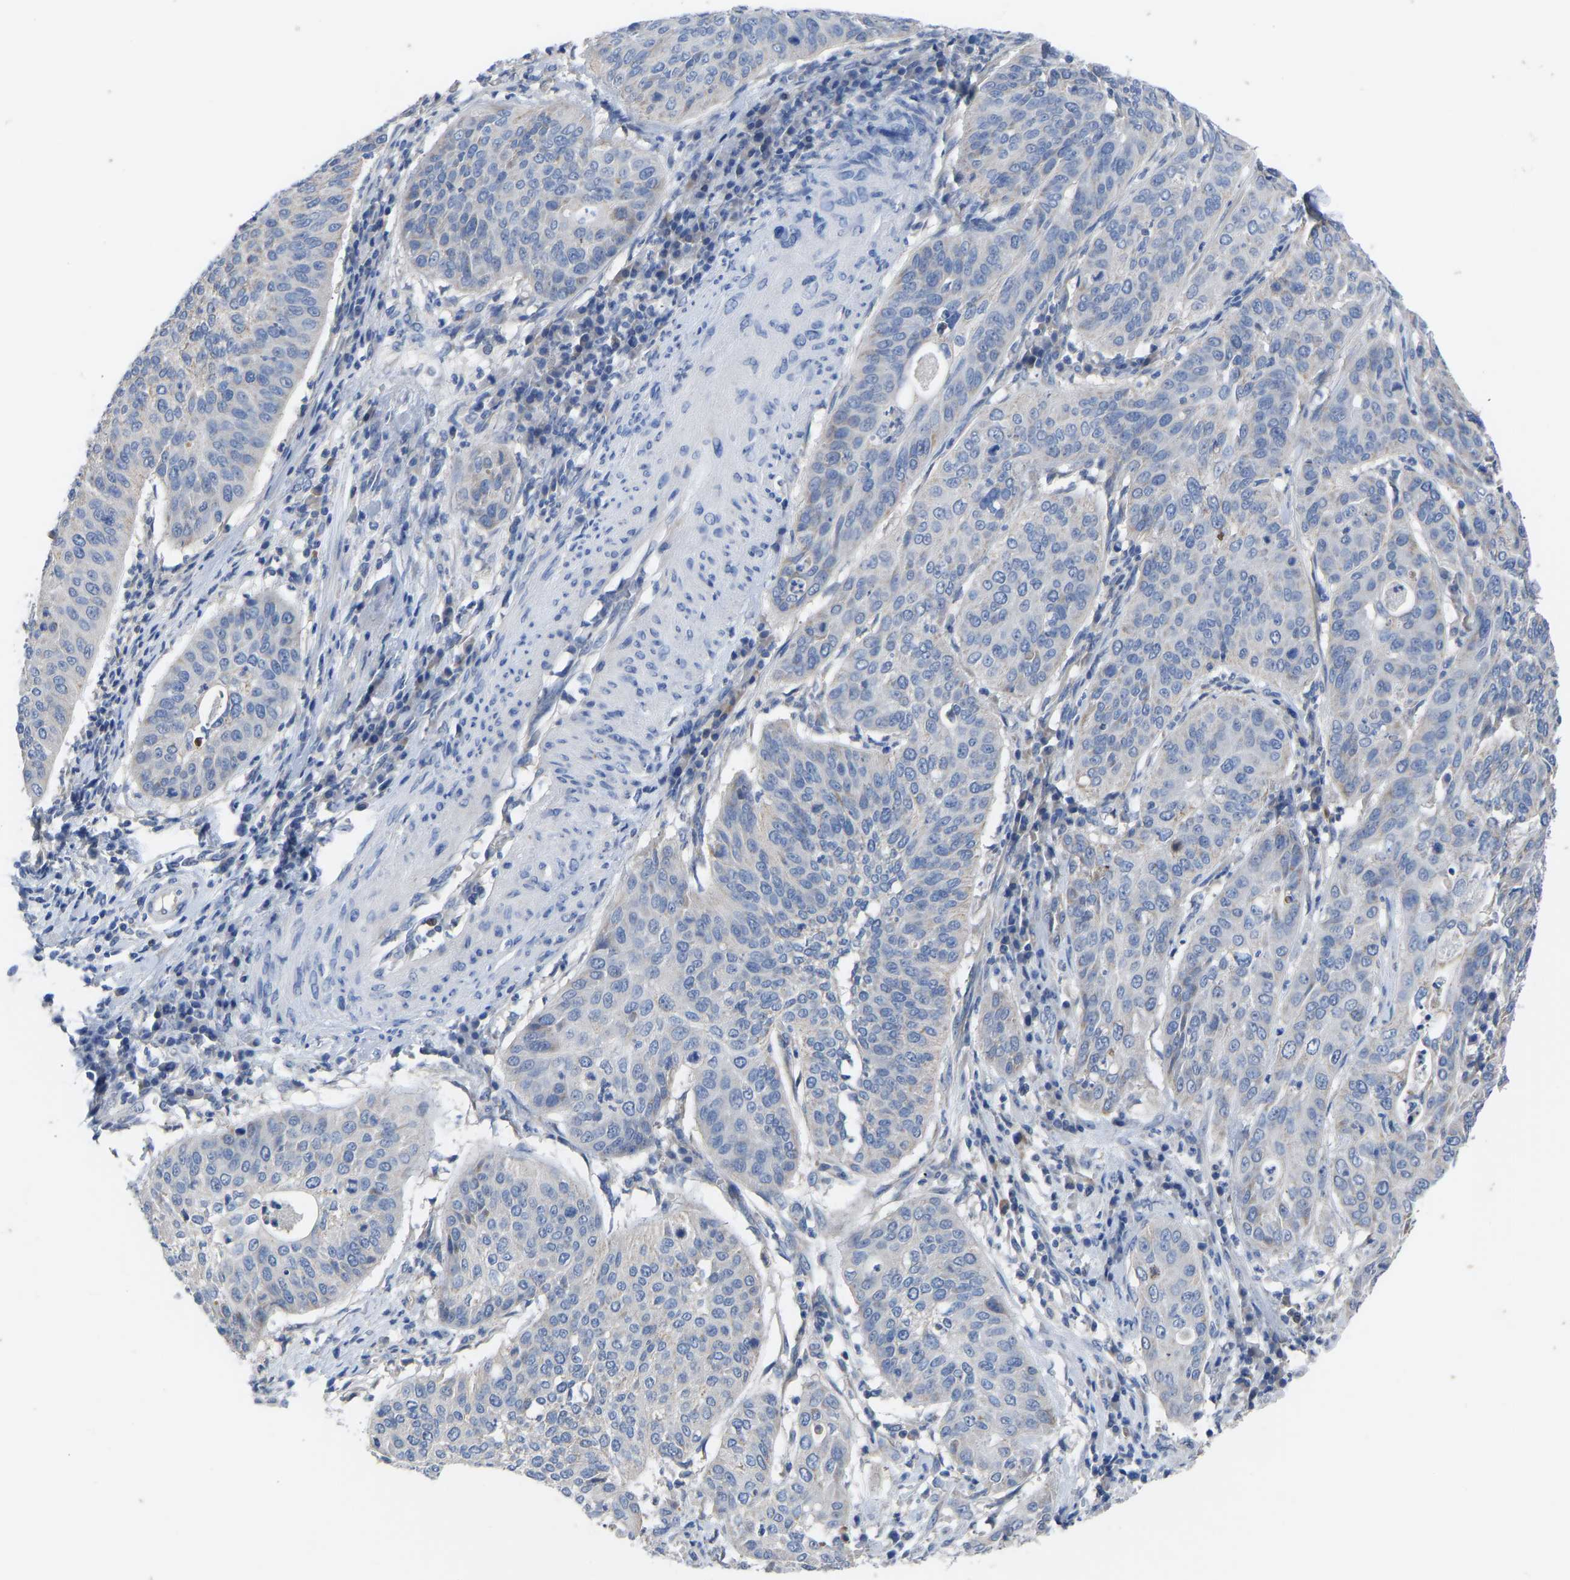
{"staining": {"intensity": "negative", "quantity": "none", "location": "none"}, "tissue": "cervical cancer", "cell_type": "Tumor cells", "image_type": "cancer", "snomed": [{"axis": "morphology", "description": "Normal tissue, NOS"}, {"axis": "morphology", "description": "Squamous cell carcinoma, NOS"}, {"axis": "topography", "description": "Cervix"}], "caption": "Tumor cells are negative for protein expression in human cervical cancer (squamous cell carcinoma).", "gene": "OLIG2", "patient": {"sex": "female", "age": 39}}